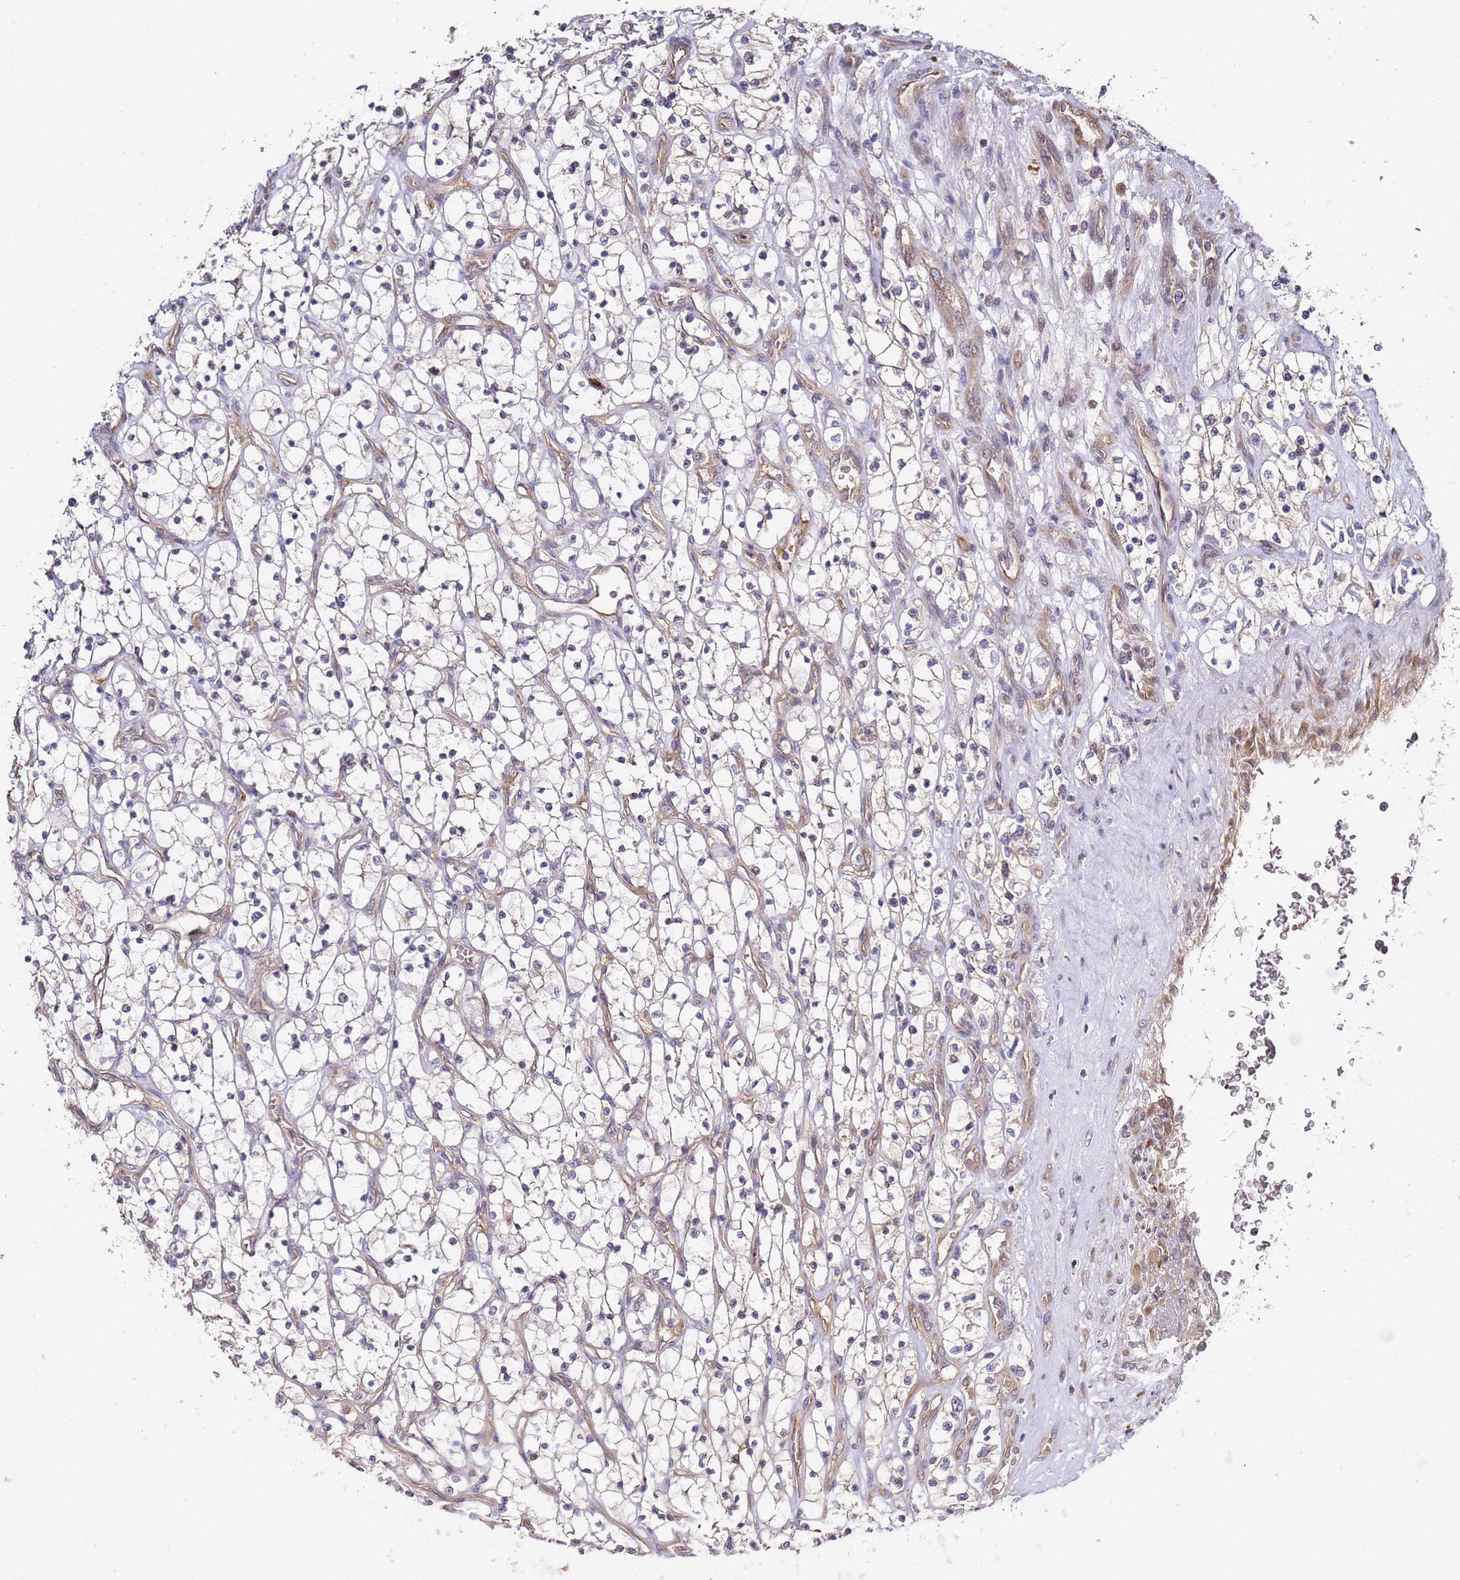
{"staining": {"intensity": "weak", "quantity": "<25%", "location": "cytoplasmic/membranous"}, "tissue": "renal cancer", "cell_type": "Tumor cells", "image_type": "cancer", "snomed": [{"axis": "morphology", "description": "Adenocarcinoma, NOS"}, {"axis": "topography", "description": "Kidney"}], "caption": "Immunohistochemistry photomicrograph of human renal adenocarcinoma stained for a protein (brown), which displays no positivity in tumor cells.", "gene": "OSBPL2", "patient": {"sex": "female", "age": 69}}